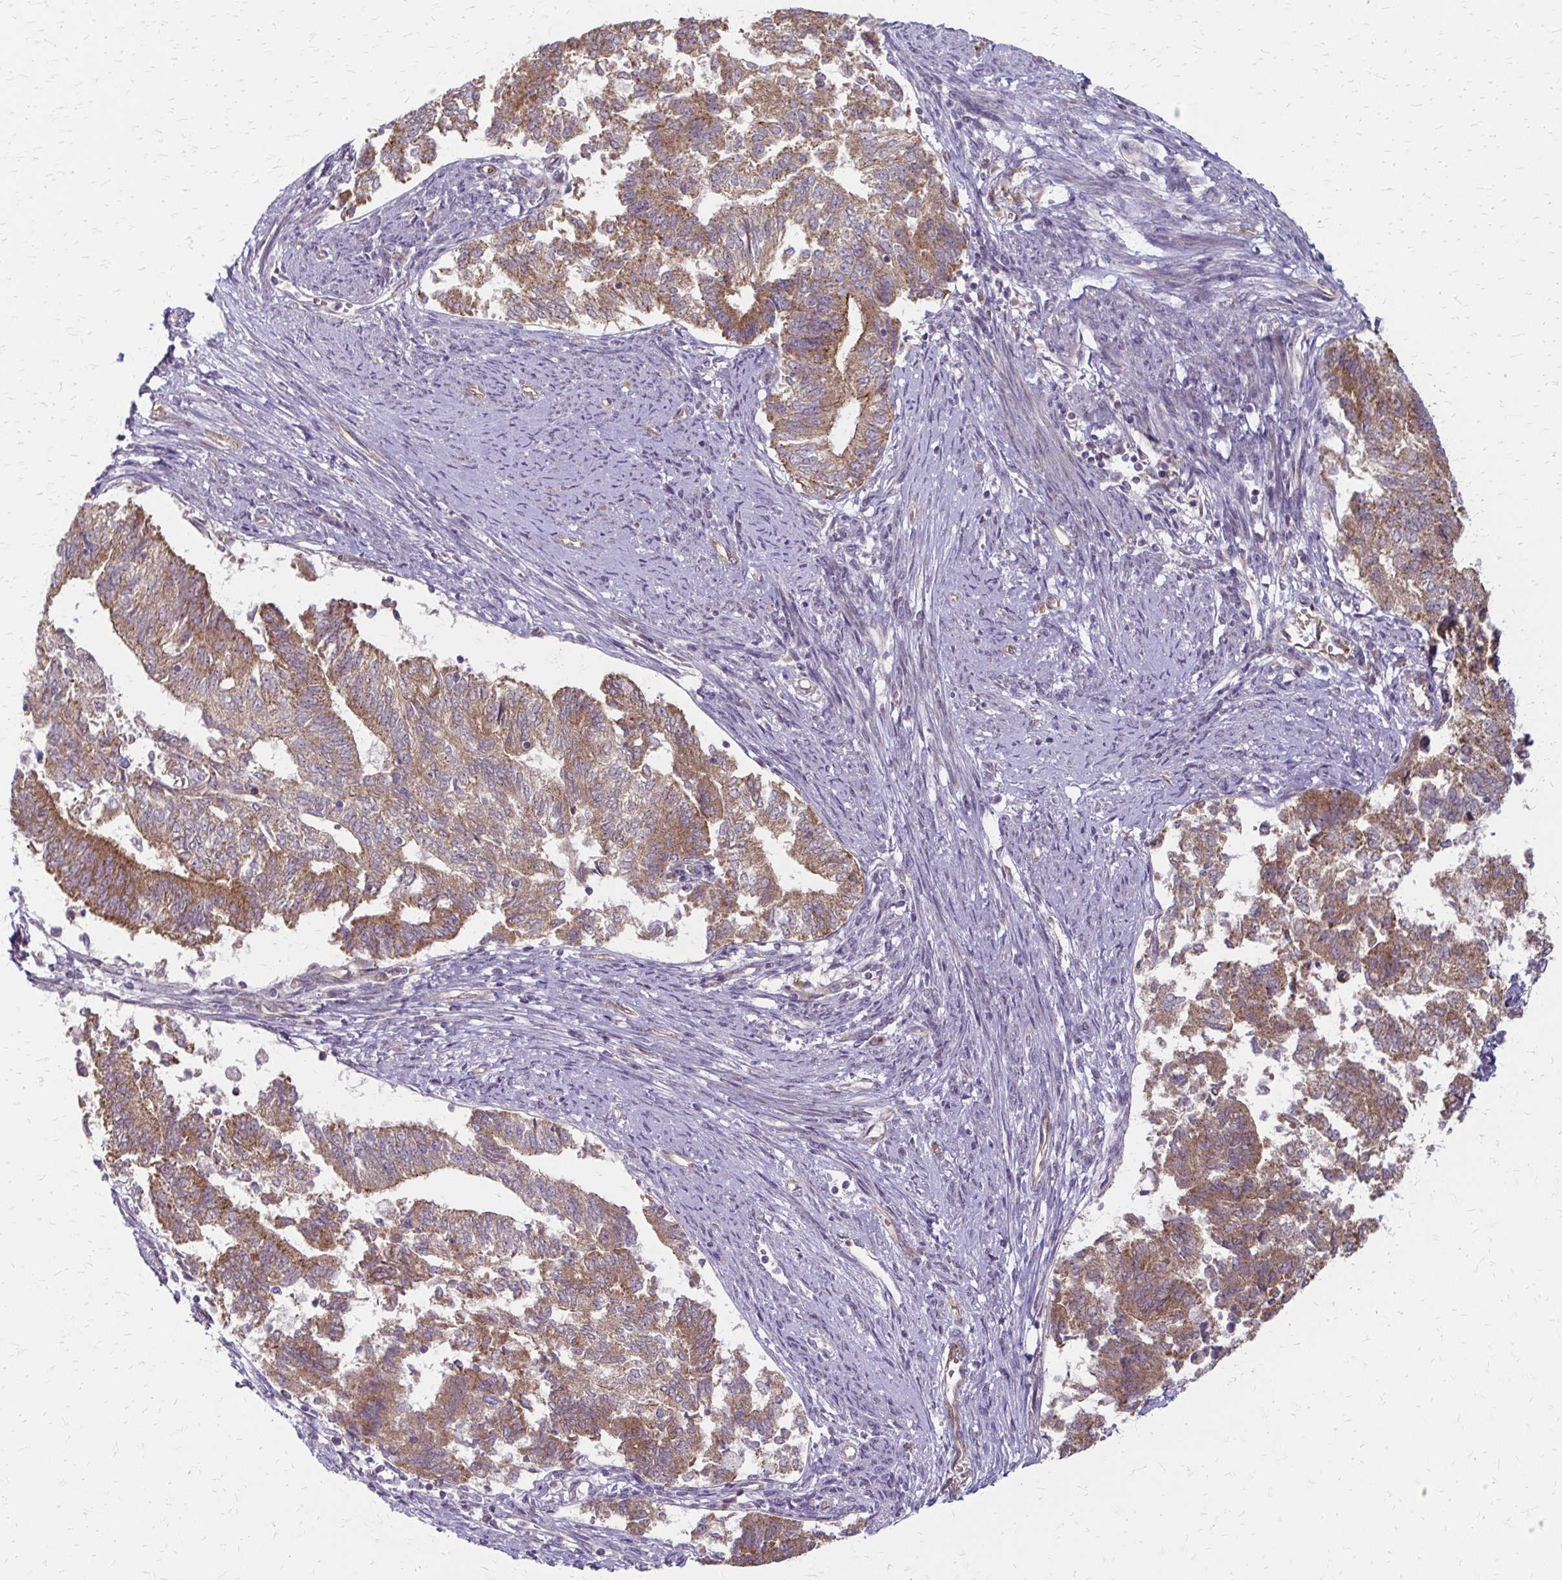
{"staining": {"intensity": "moderate", "quantity": ">75%", "location": "cytoplasmic/membranous"}, "tissue": "endometrial cancer", "cell_type": "Tumor cells", "image_type": "cancer", "snomed": [{"axis": "morphology", "description": "Adenocarcinoma, NOS"}, {"axis": "topography", "description": "Endometrium"}], "caption": "IHC (DAB (3,3'-diaminobenzidine)) staining of endometrial cancer (adenocarcinoma) displays moderate cytoplasmic/membranous protein staining in about >75% of tumor cells.", "gene": "ZNF383", "patient": {"sex": "female", "age": 65}}